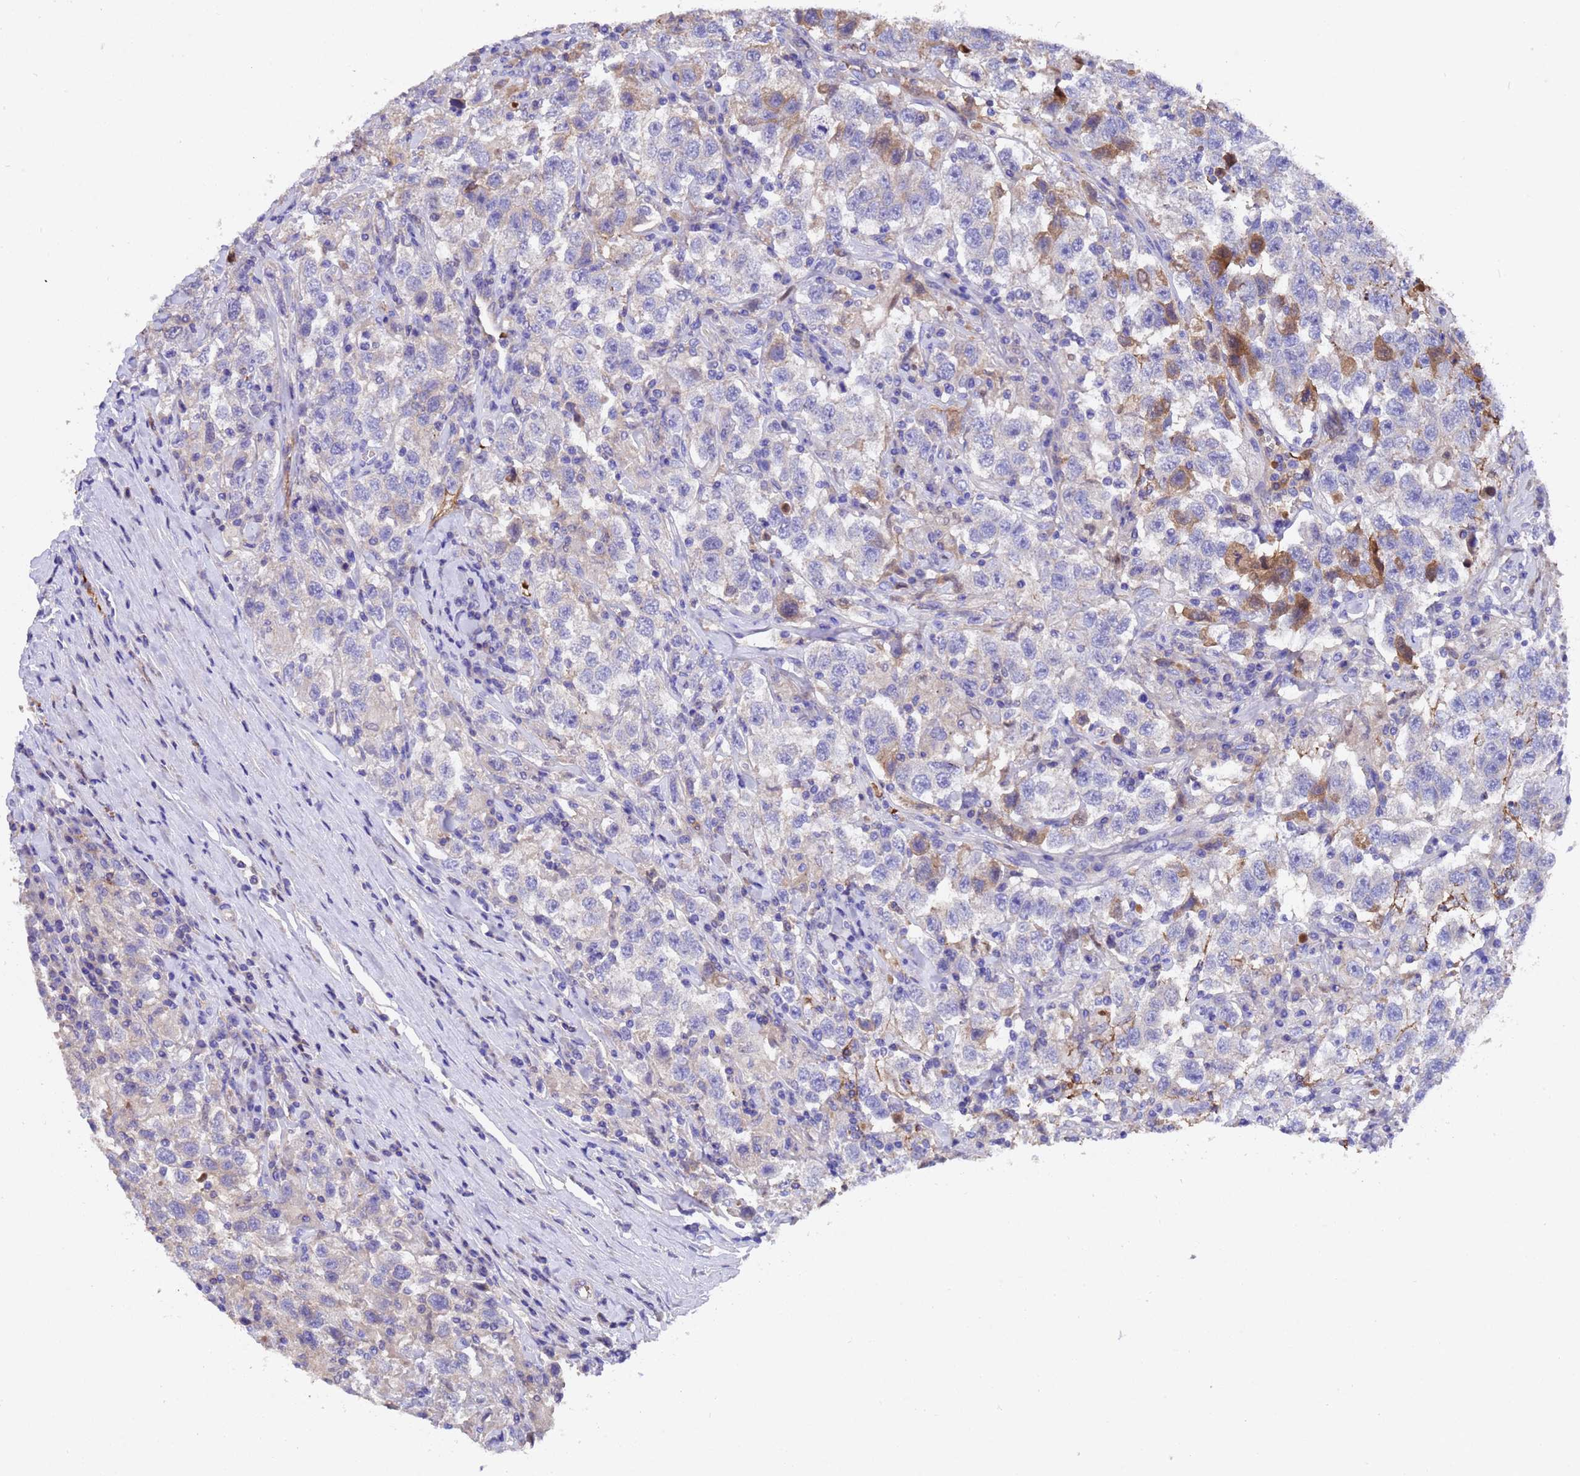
{"staining": {"intensity": "moderate", "quantity": "<25%", "location": "cytoplasmic/membranous"}, "tissue": "testis cancer", "cell_type": "Tumor cells", "image_type": "cancer", "snomed": [{"axis": "morphology", "description": "Seminoma, NOS"}, {"axis": "topography", "description": "Testis"}], "caption": "Testis cancer (seminoma) stained for a protein (brown) displays moderate cytoplasmic/membranous positive positivity in approximately <25% of tumor cells.", "gene": "ELP6", "patient": {"sex": "male", "age": 41}}